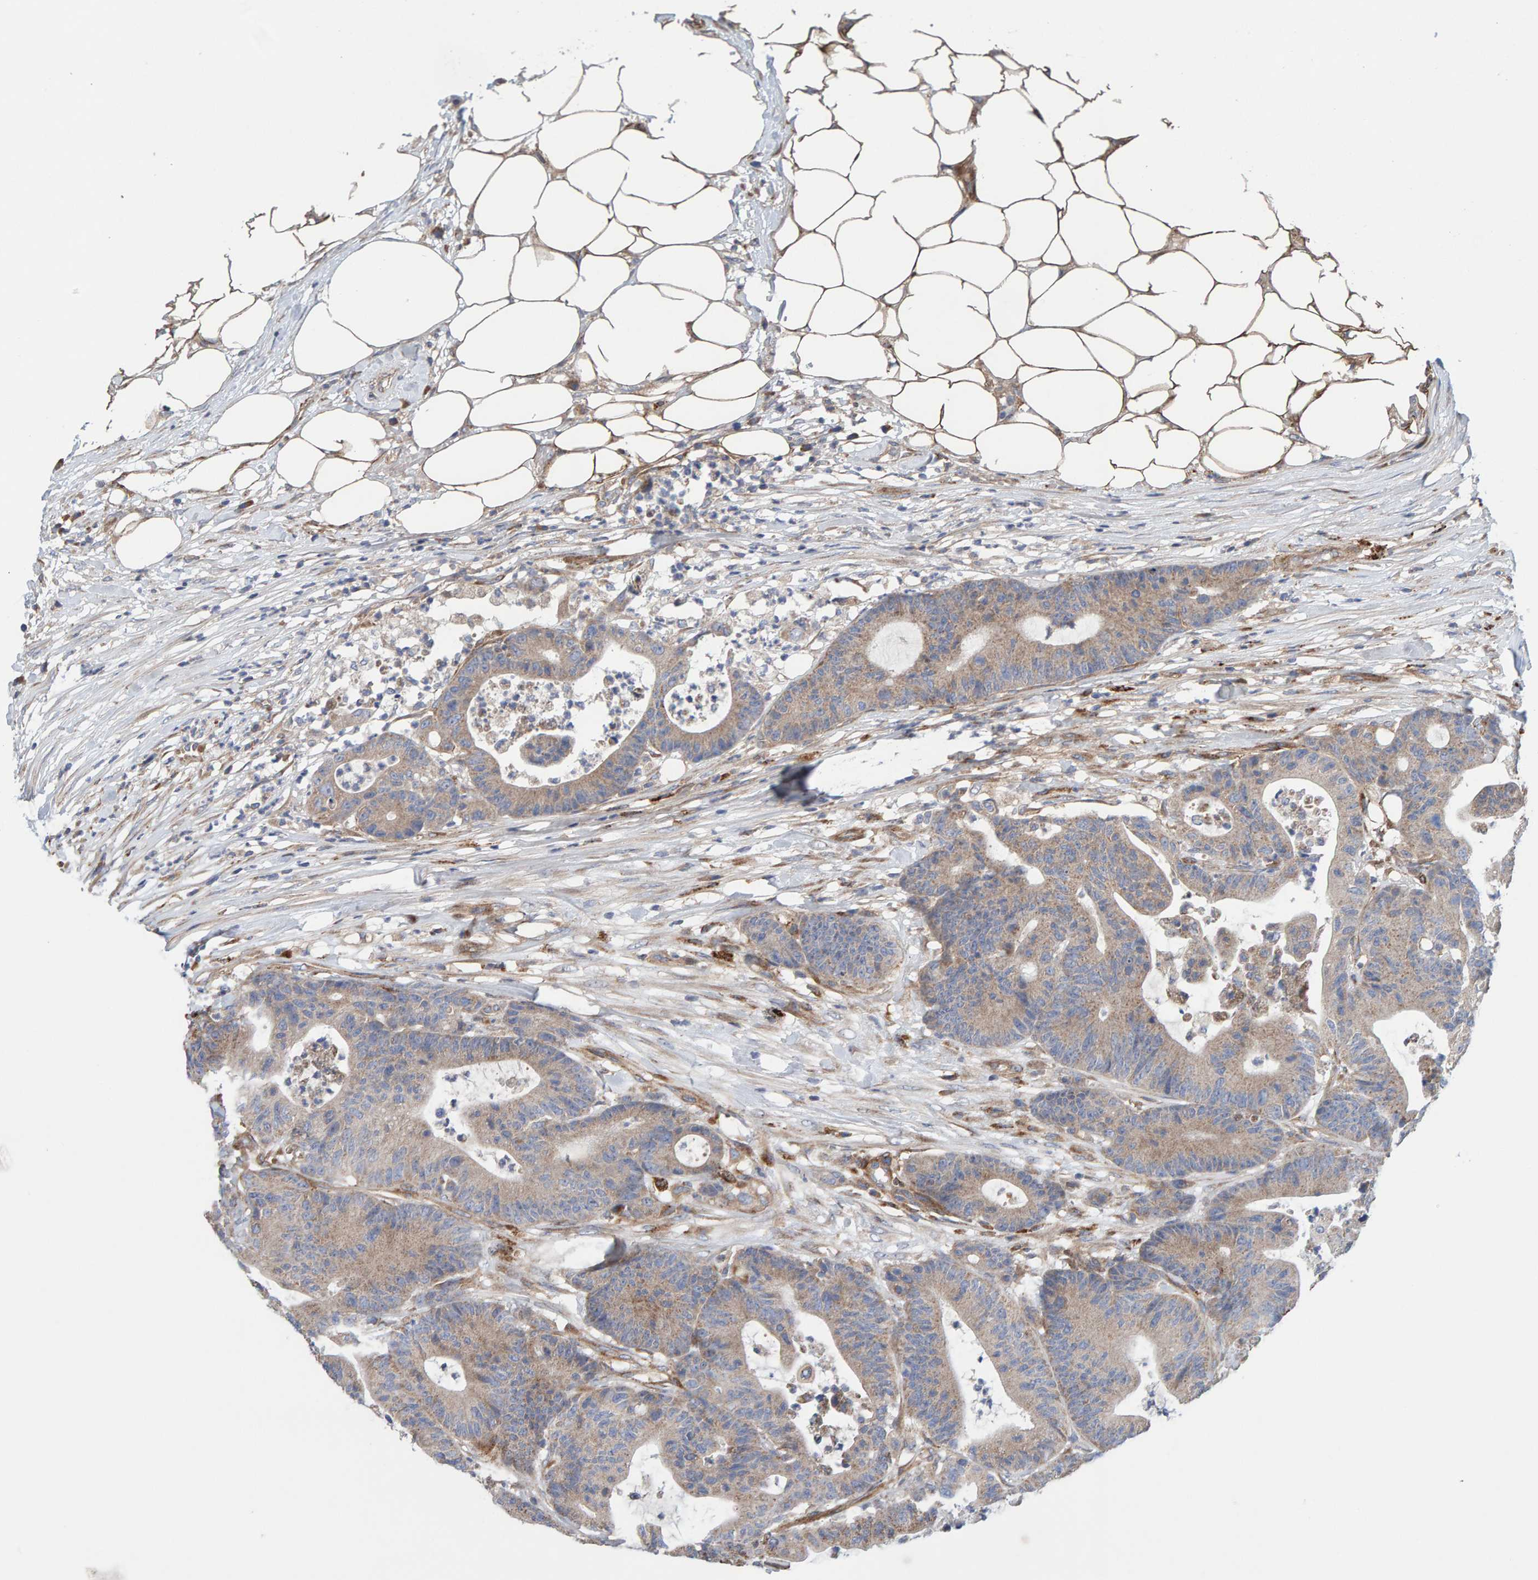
{"staining": {"intensity": "weak", "quantity": ">75%", "location": "cytoplasmic/membranous"}, "tissue": "colorectal cancer", "cell_type": "Tumor cells", "image_type": "cancer", "snomed": [{"axis": "morphology", "description": "Adenocarcinoma, NOS"}, {"axis": "topography", "description": "Colon"}], "caption": "Immunohistochemical staining of colorectal cancer (adenocarcinoma) demonstrates low levels of weak cytoplasmic/membranous protein positivity in approximately >75% of tumor cells. (brown staining indicates protein expression, while blue staining denotes nuclei).", "gene": "CDK5RAP3", "patient": {"sex": "female", "age": 84}}